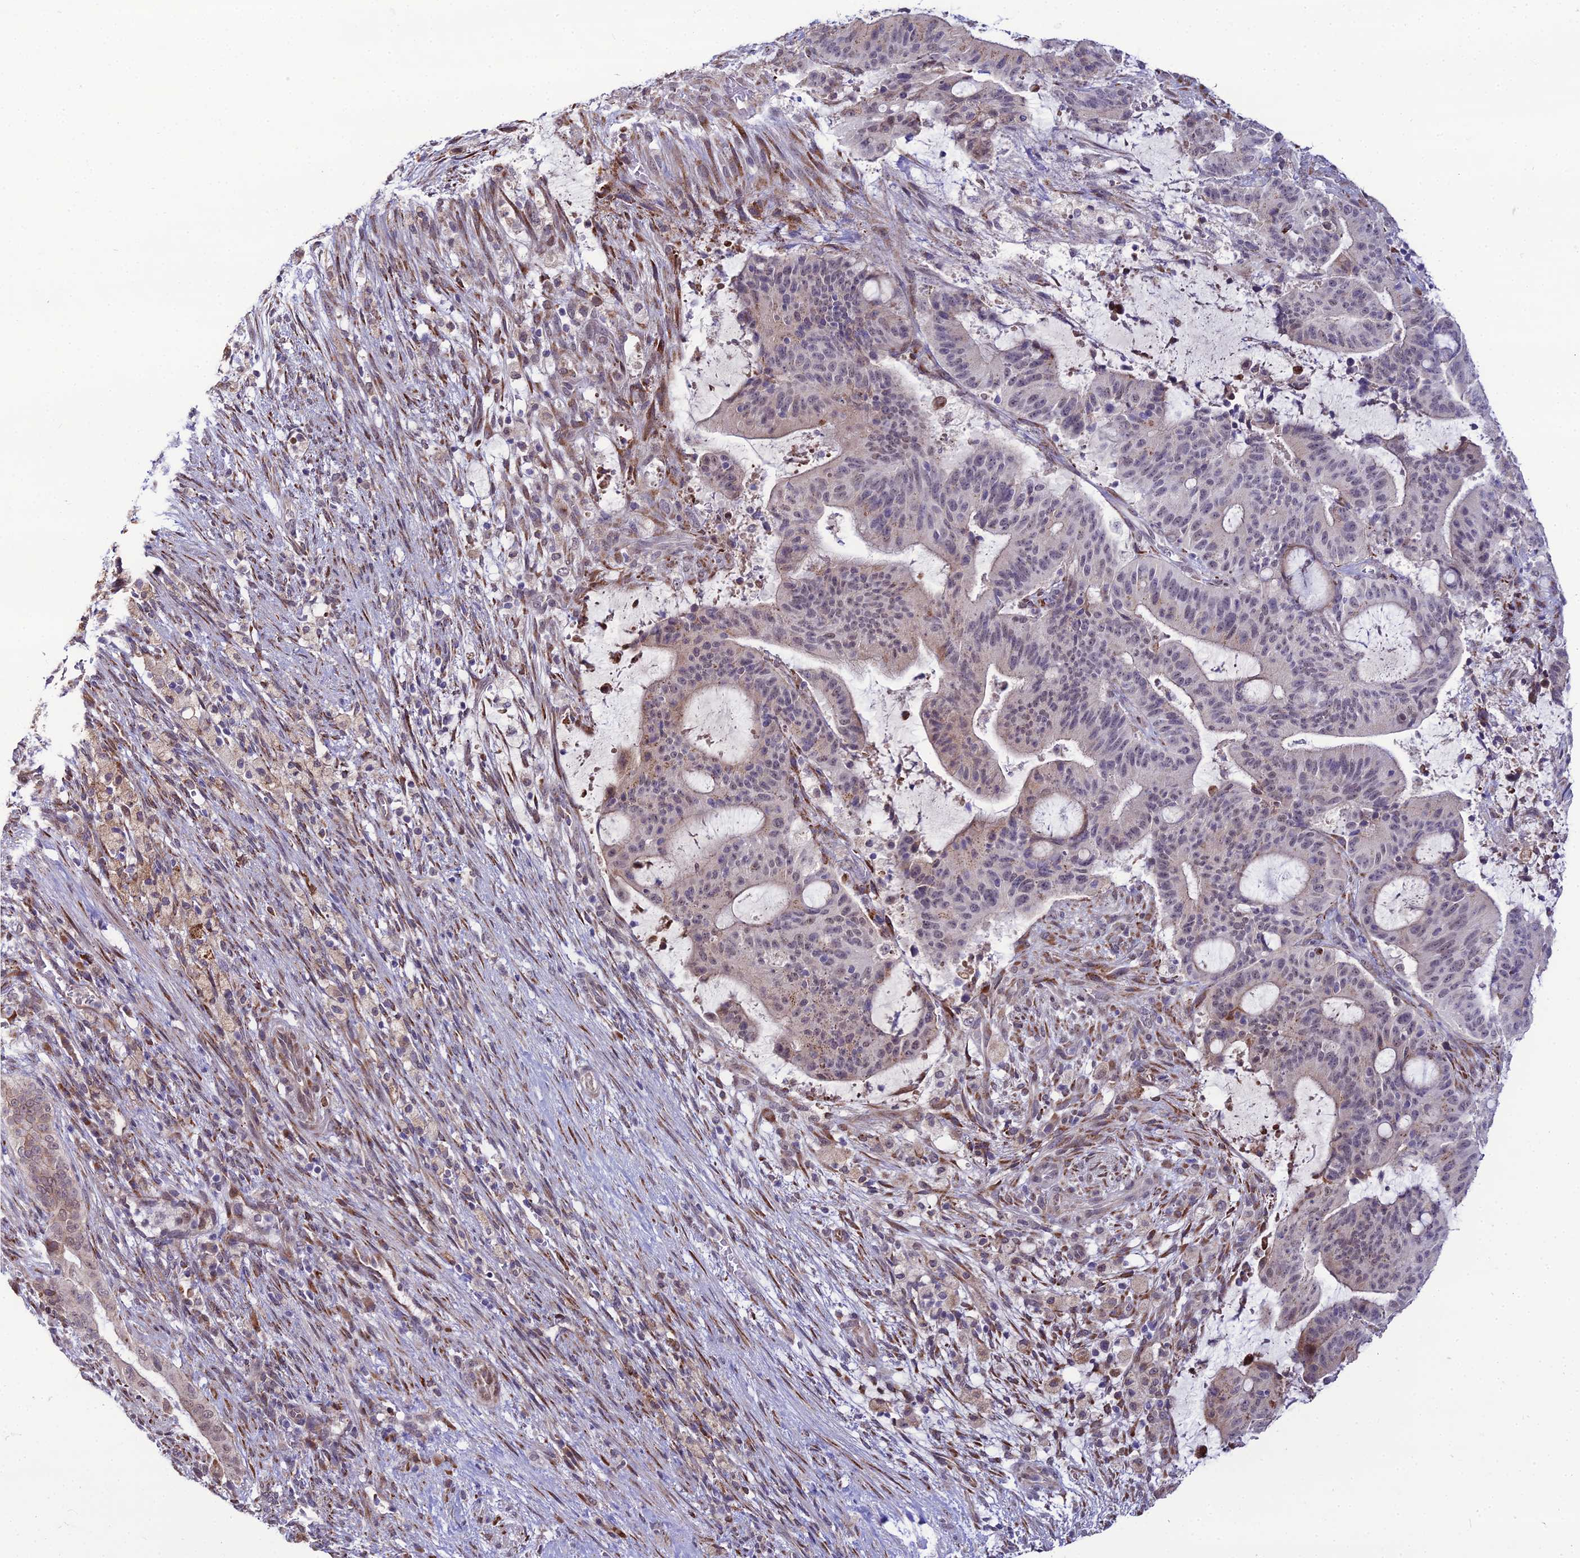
{"staining": {"intensity": "weak", "quantity": "<25%", "location": "cytoplasmic/membranous"}, "tissue": "liver cancer", "cell_type": "Tumor cells", "image_type": "cancer", "snomed": [{"axis": "morphology", "description": "Normal tissue, NOS"}, {"axis": "morphology", "description": "Cholangiocarcinoma"}, {"axis": "topography", "description": "Liver"}, {"axis": "topography", "description": "Peripheral nerve tissue"}], "caption": "Immunohistochemical staining of human liver cholangiocarcinoma demonstrates no significant staining in tumor cells.", "gene": "TROAP", "patient": {"sex": "female", "age": 73}}